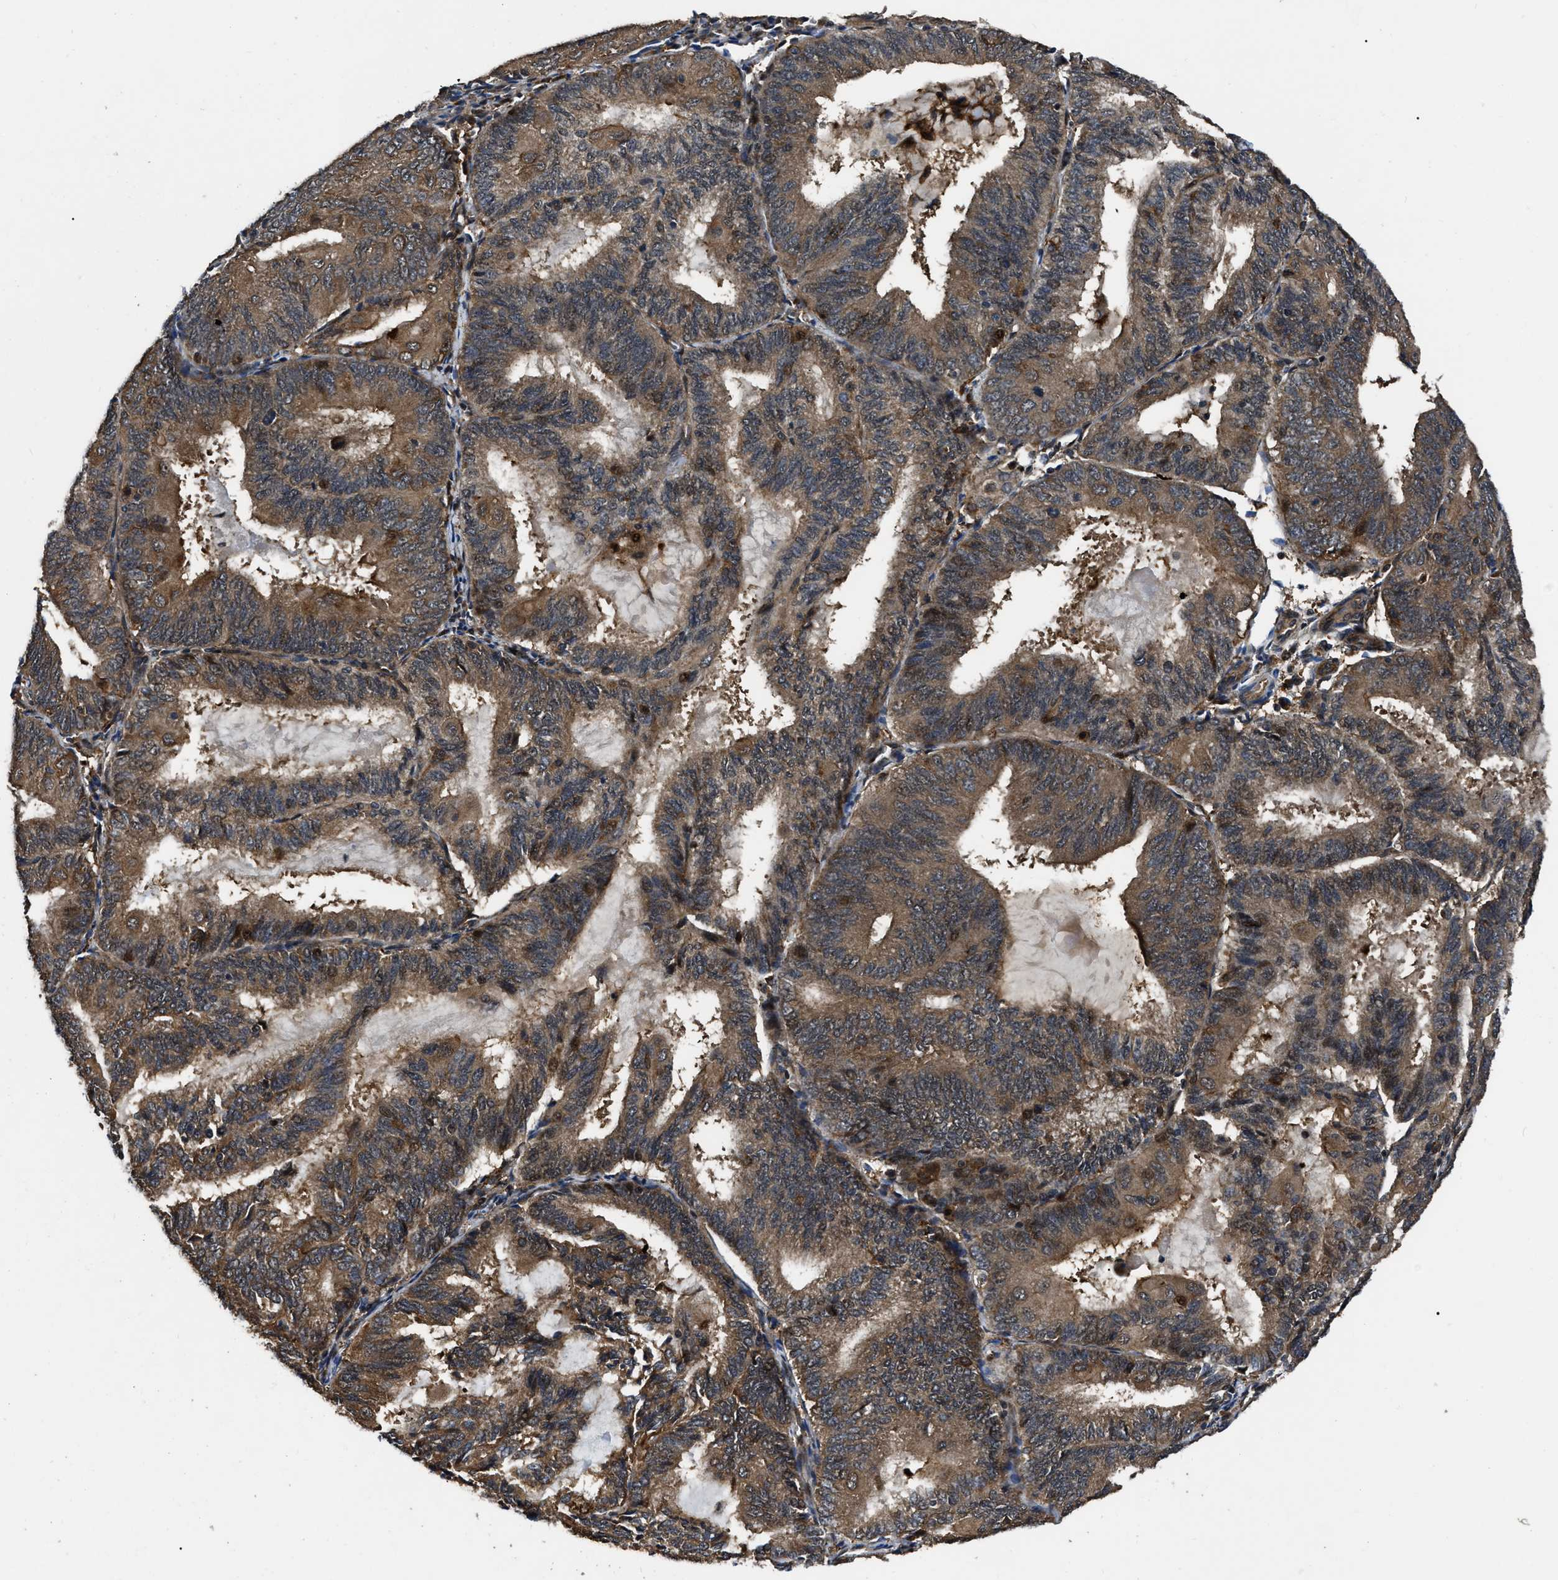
{"staining": {"intensity": "moderate", "quantity": ">75%", "location": "cytoplasmic/membranous"}, "tissue": "endometrial cancer", "cell_type": "Tumor cells", "image_type": "cancer", "snomed": [{"axis": "morphology", "description": "Adenocarcinoma, NOS"}, {"axis": "topography", "description": "Endometrium"}], "caption": "Tumor cells display medium levels of moderate cytoplasmic/membranous expression in approximately >75% of cells in adenocarcinoma (endometrial).", "gene": "PPWD1", "patient": {"sex": "female", "age": 81}}